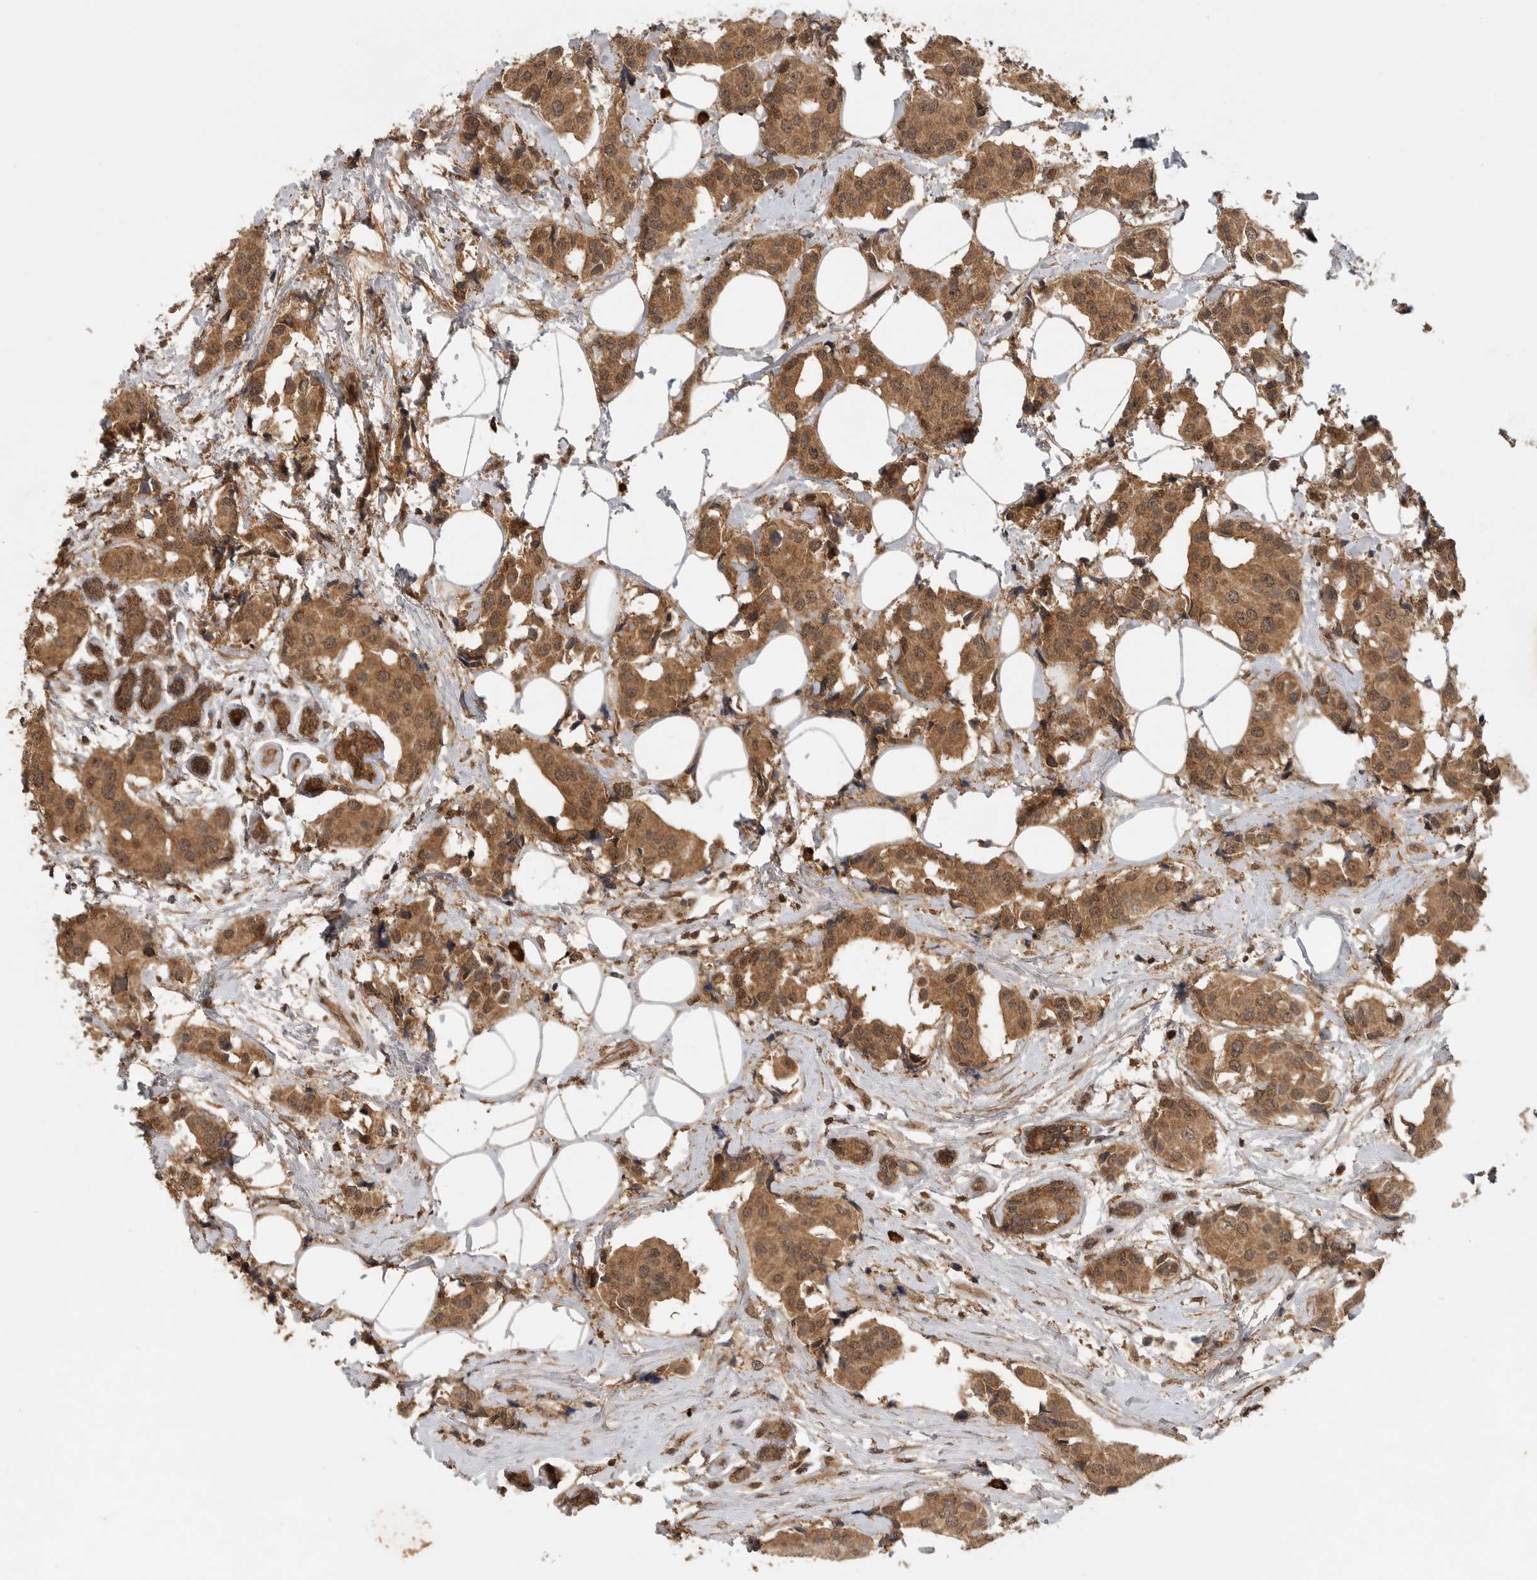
{"staining": {"intensity": "moderate", "quantity": ">75%", "location": "cytoplasmic/membranous,nuclear"}, "tissue": "breast cancer", "cell_type": "Tumor cells", "image_type": "cancer", "snomed": [{"axis": "morphology", "description": "Normal tissue, NOS"}, {"axis": "morphology", "description": "Duct carcinoma"}, {"axis": "topography", "description": "Breast"}], "caption": "Breast infiltrating ductal carcinoma tissue displays moderate cytoplasmic/membranous and nuclear expression in approximately >75% of tumor cells, visualized by immunohistochemistry.", "gene": "ICOSLG", "patient": {"sex": "female", "age": 39}}